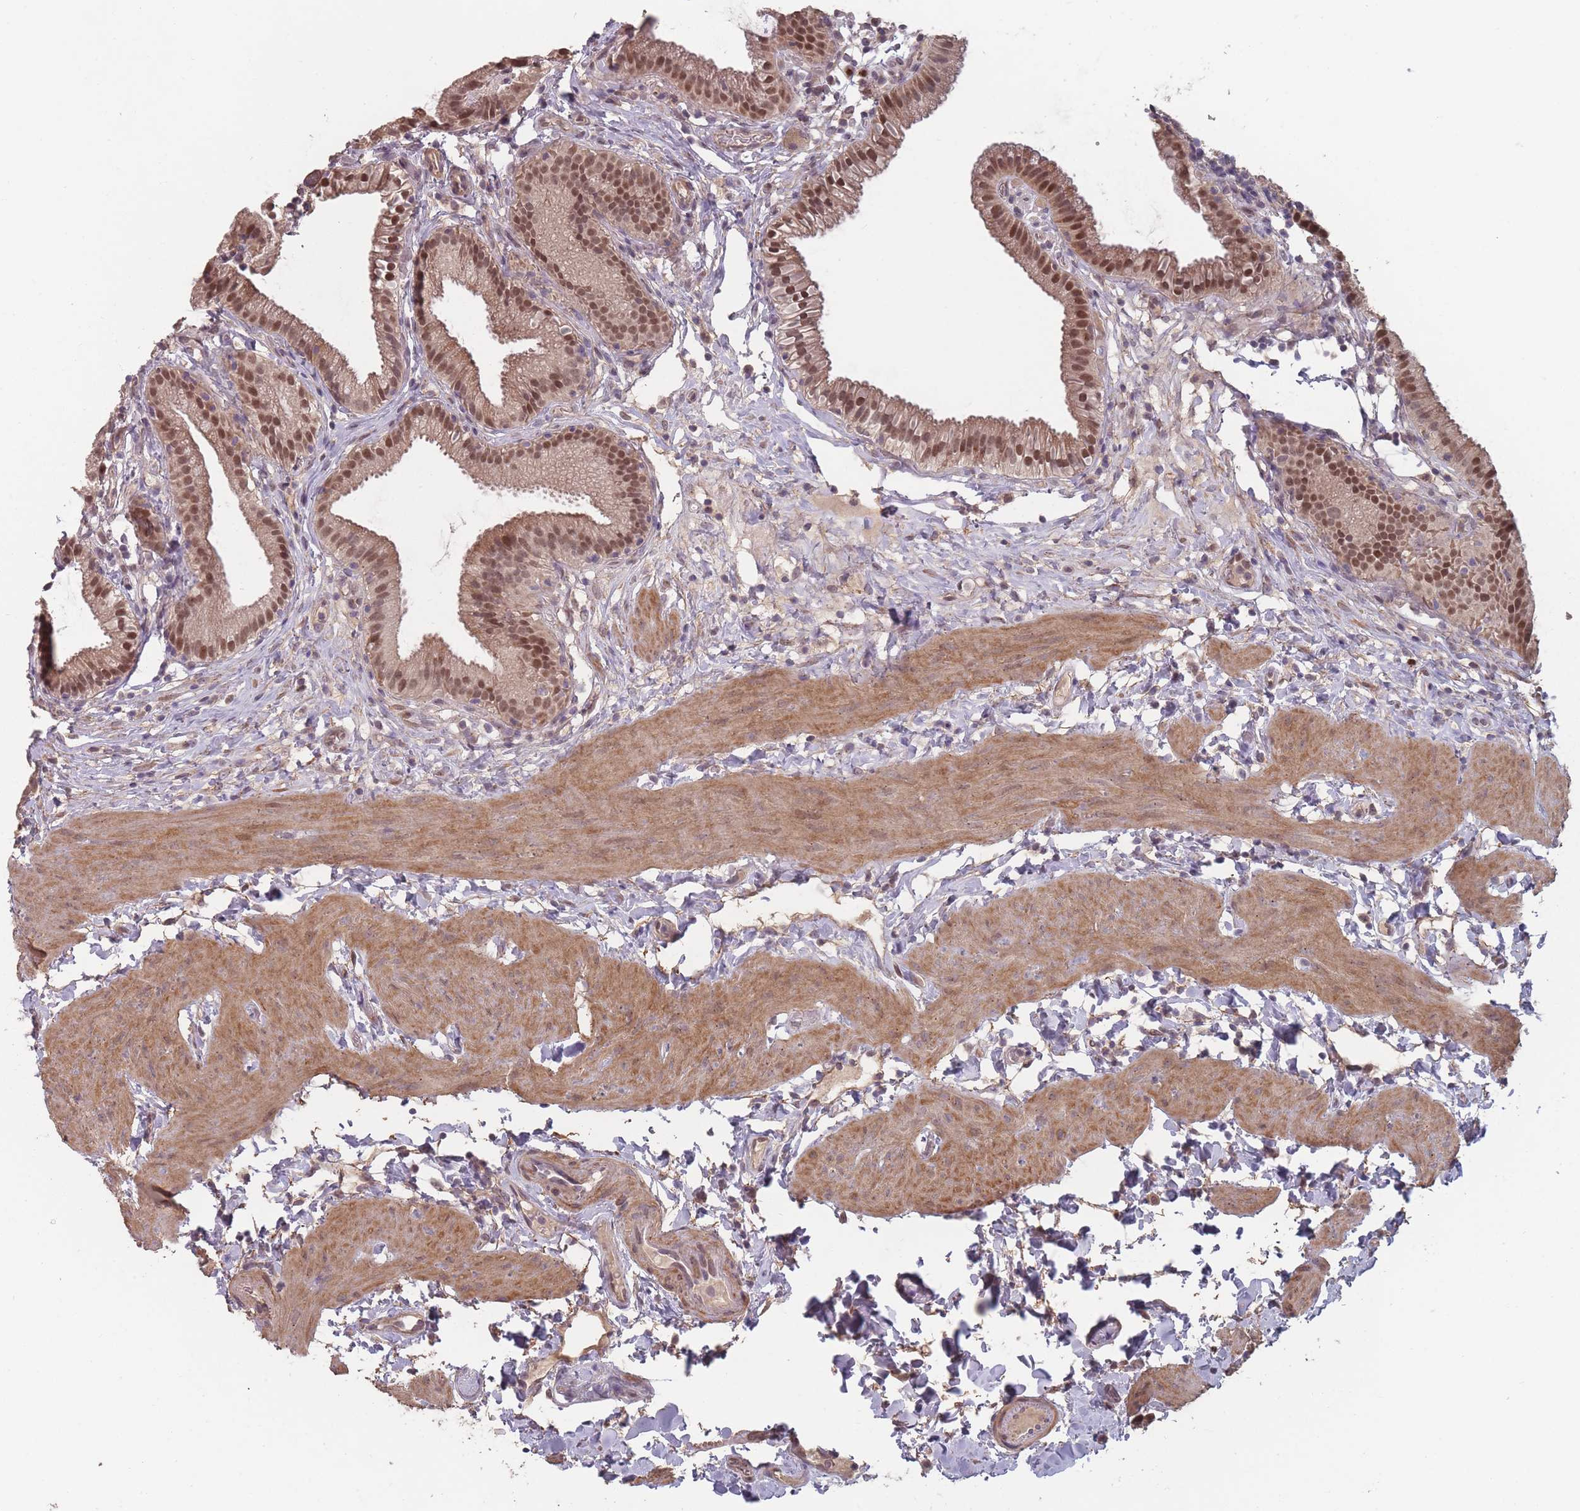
{"staining": {"intensity": "moderate", "quantity": ">75%", "location": "cytoplasmic/membranous,nuclear"}, "tissue": "gallbladder", "cell_type": "Glandular cells", "image_type": "normal", "snomed": [{"axis": "morphology", "description": "Normal tissue, NOS"}, {"axis": "topography", "description": "Gallbladder"}], "caption": "About >75% of glandular cells in unremarkable human gallbladder reveal moderate cytoplasmic/membranous,nuclear protein staining as visualized by brown immunohistochemical staining.", "gene": "ERCC6L", "patient": {"sex": "female", "age": 46}}